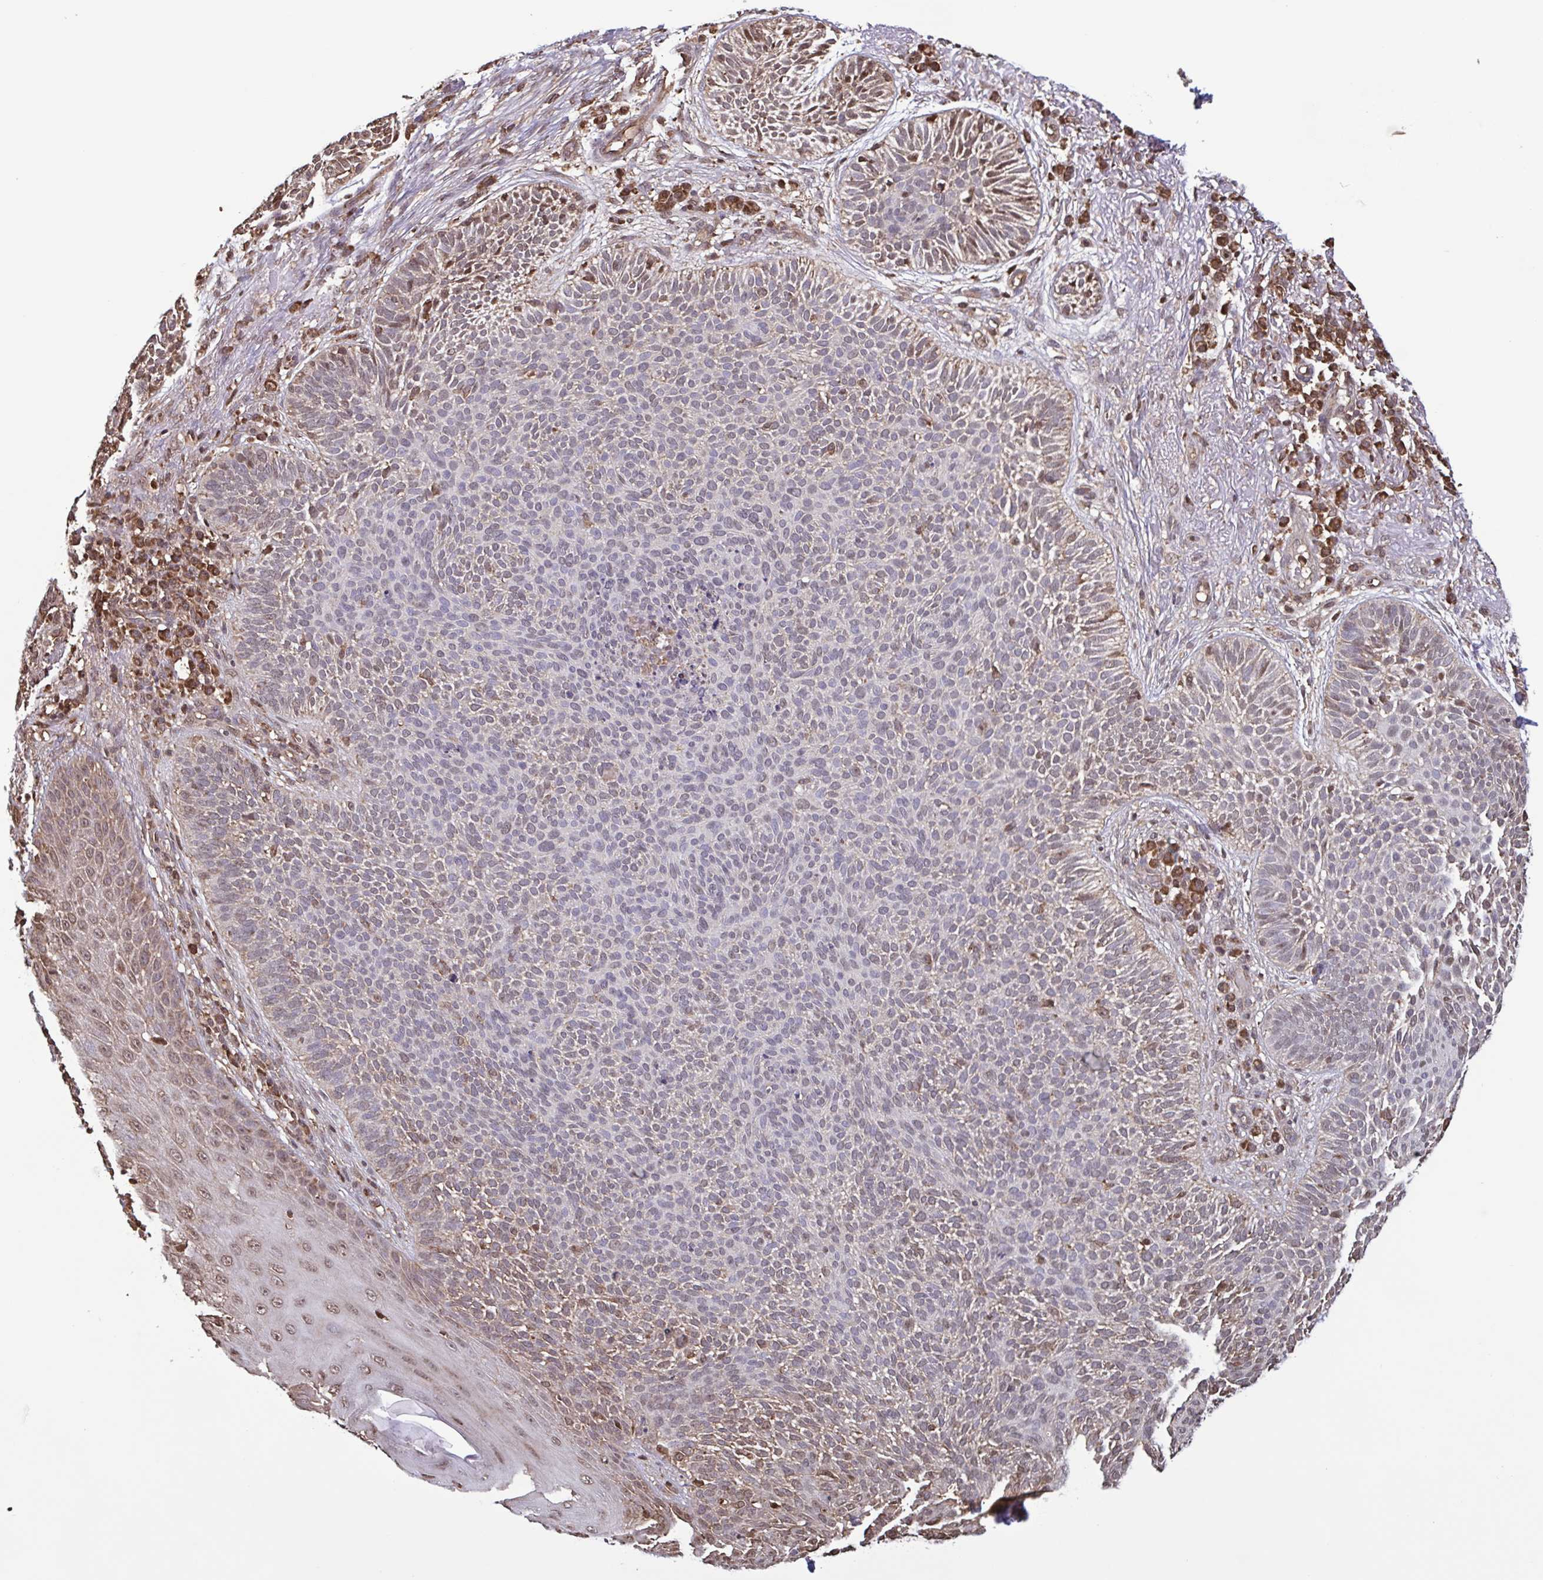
{"staining": {"intensity": "weak", "quantity": "<25%", "location": "cytoplasmic/membranous,nuclear"}, "tissue": "skin cancer", "cell_type": "Tumor cells", "image_type": "cancer", "snomed": [{"axis": "morphology", "description": "Basal cell carcinoma"}, {"axis": "topography", "description": "Skin"}, {"axis": "topography", "description": "Skin of face"}], "caption": "Immunohistochemistry image of neoplastic tissue: basal cell carcinoma (skin) stained with DAB exhibits no significant protein staining in tumor cells.", "gene": "SEC63", "patient": {"sex": "female", "age": 82}}